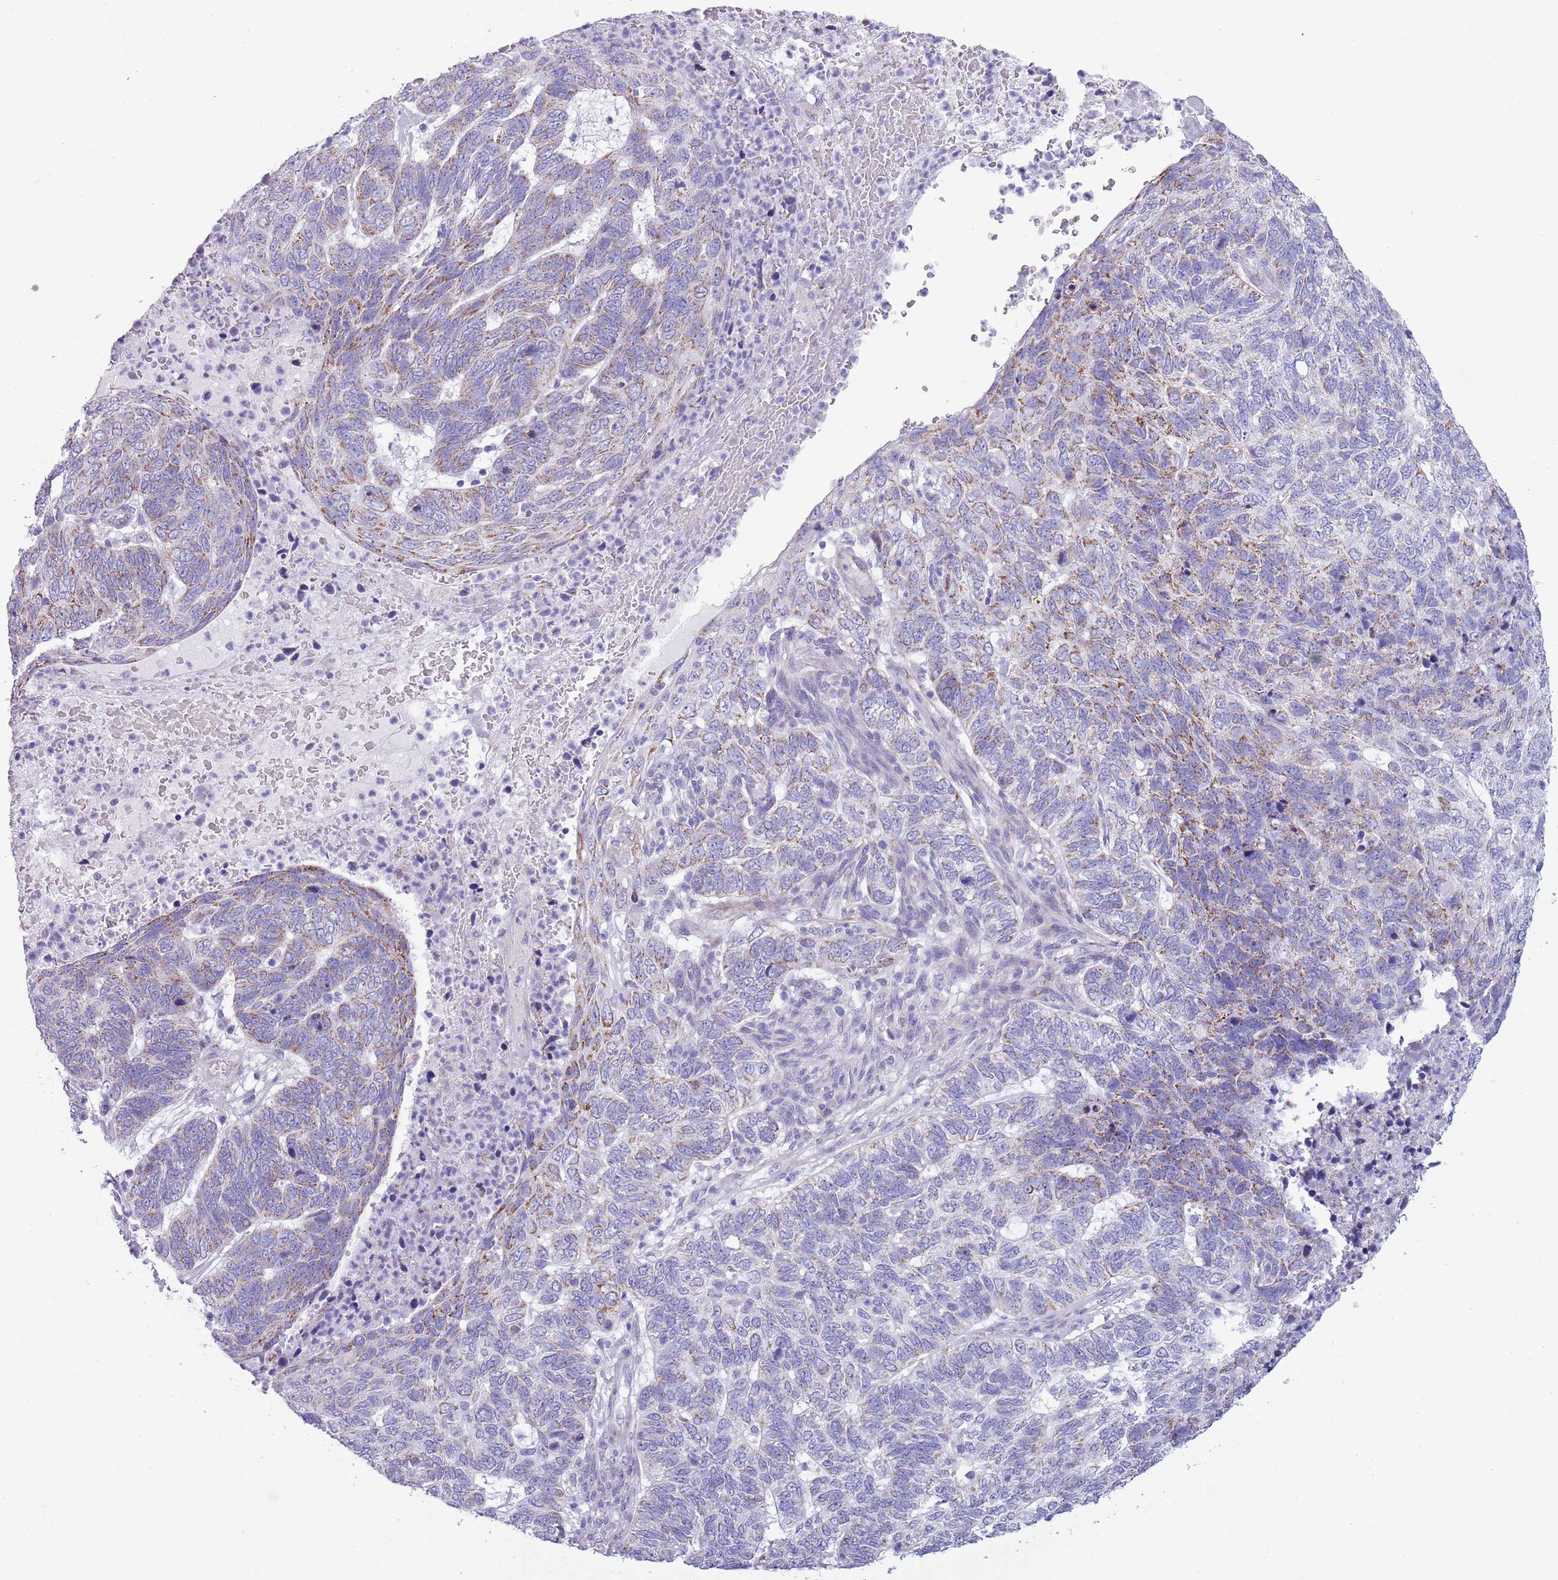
{"staining": {"intensity": "moderate", "quantity": "<25%", "location": "cytoplasmic/membranous"}, "tissue": "skin cancer", "cell_type": "Tumor cells", "image_type": "cancer", "snomed": [{"axis": "morphology", "description": "Basal cell carcinoma"}, {"axis": "topography", "description": "Skin"}], "caption": "Tumor cells exhibit low levels of moderate cytoplasmic/membranous positivity in approximately <25% of cells in human basal cell carcinoma (skin).", "gene": "MOCOS", "patient": {"sex": "female", "age": 65}}